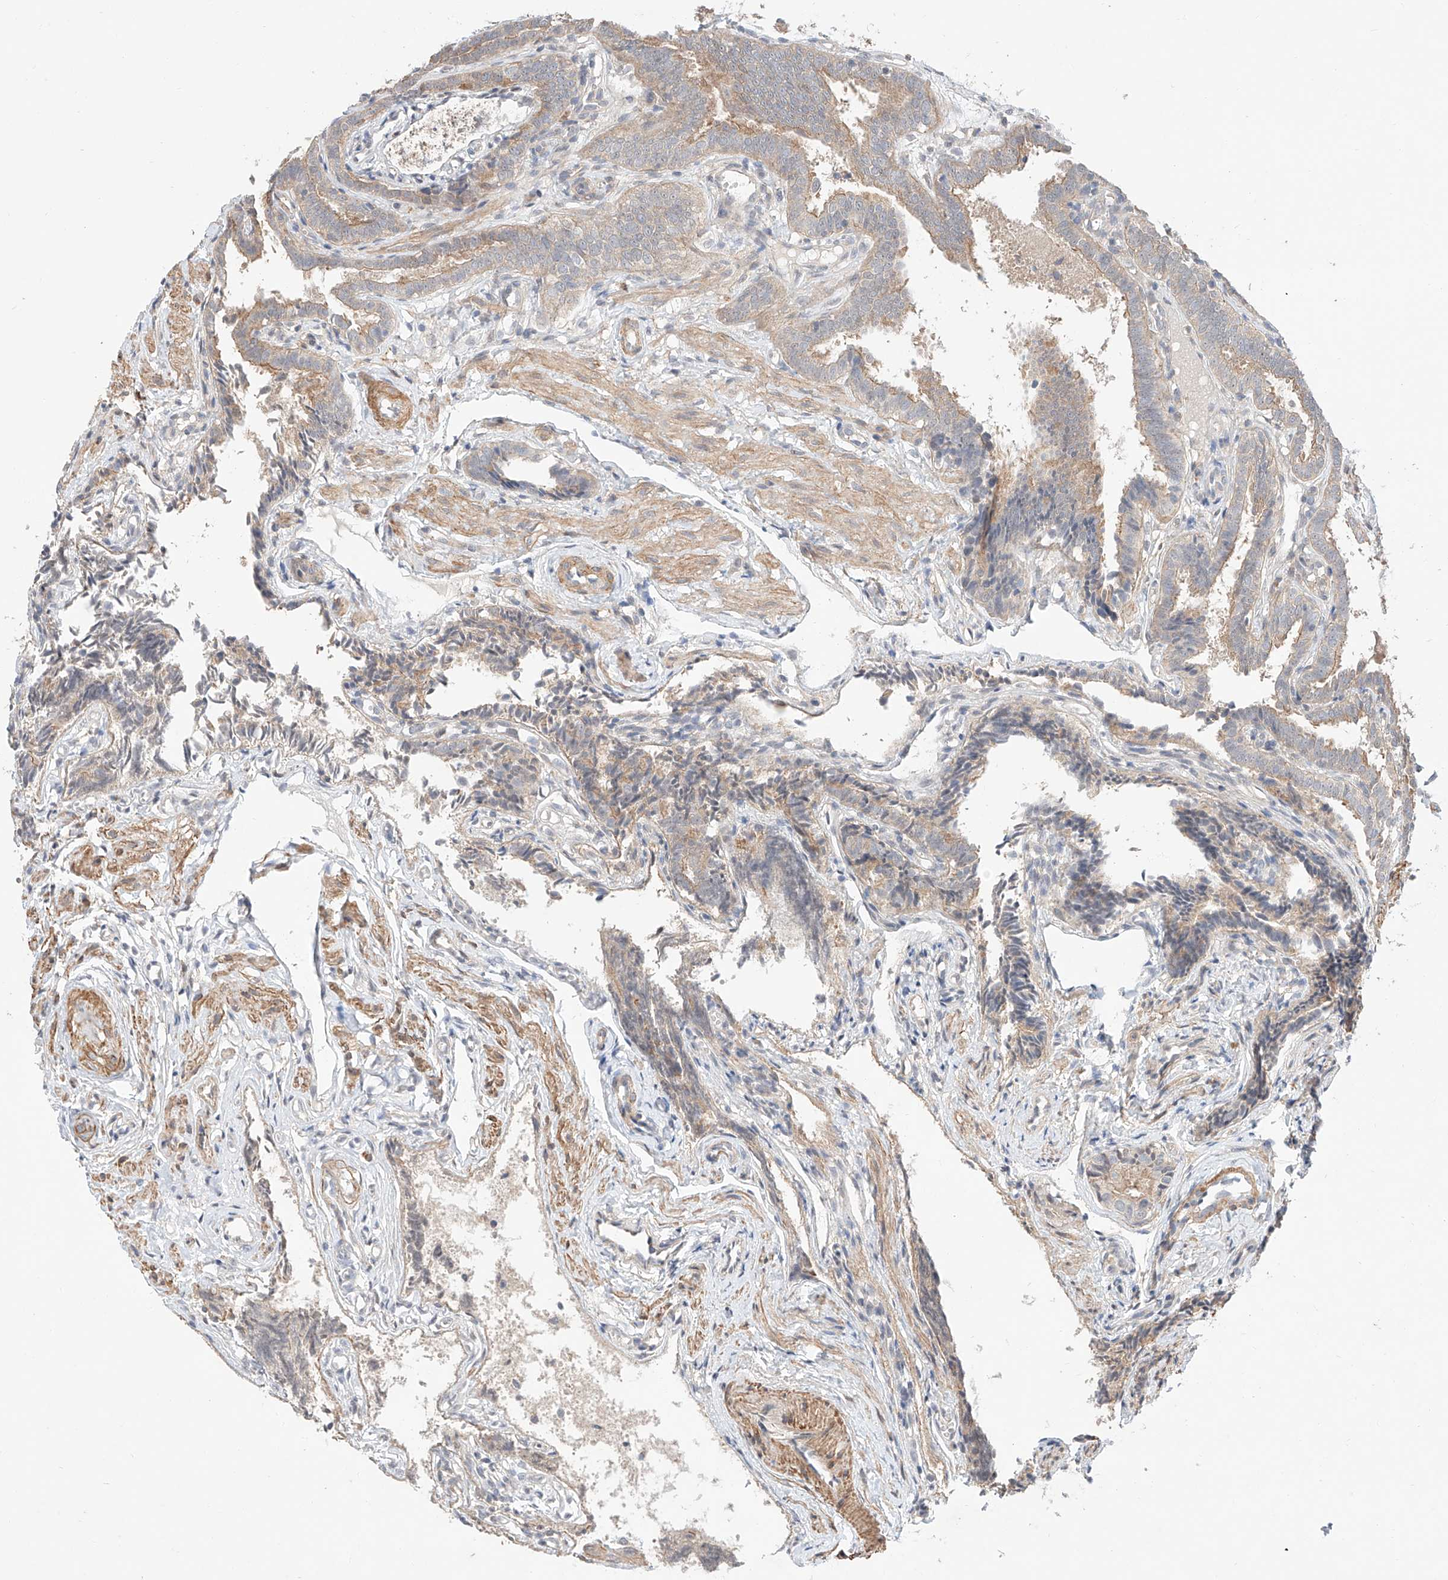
{"staining": {"intensity": "moderate", "quantity": ">75%", "location": "cytoplasmic/membranous"}, "tissue": "fallopian tube", "cell_type": "Glandular cells", "image_type": "normal", "snomed": [{"axis": "morphology", "description": "Normal tissue, NOS"}, {"axis": "topography", "description": "Fallopian tube"}], "caption": "An image of human fallopian tube stained for a protein shows moderate cytoplasmic/membranous brown staining in glandular cells. The staining is performed using DAB (3,3'-diaminobenzidine) brown chromogen to label protein expression. The nuclei are counter-stained blue using hematoxylin.", "gene": "TSR2", "patient": {"sex": "female", "age": 39}}